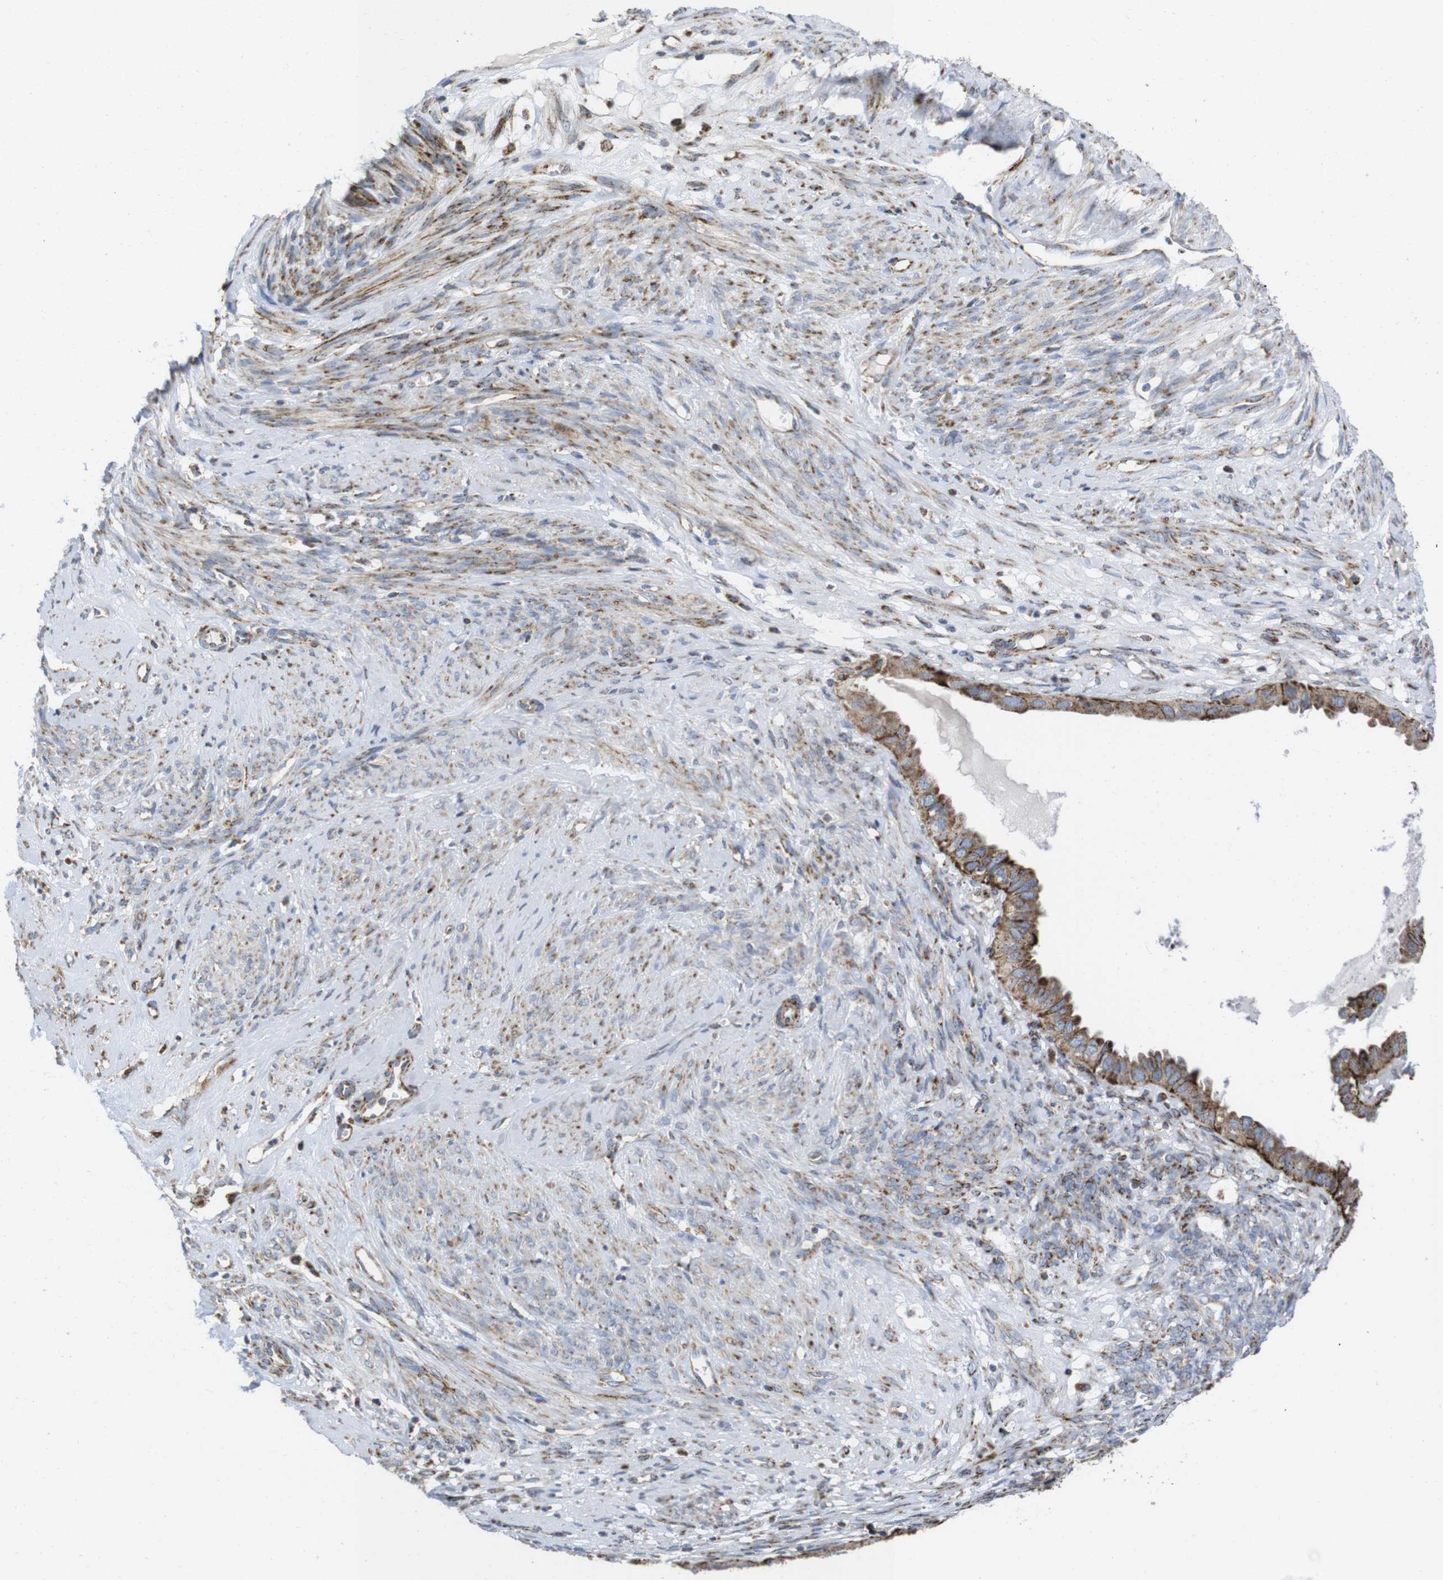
{"staining": {"intensity": "moderate", "quantity": ">75%", "location": "cytoplasmic/membranous"}, "tissue": "cervical cancer", "cell_type": "Tumor cells", "image_type": "cancer", "snomed": [{"axis": "morphology", "description": "Normal tissue, NOS"}, {"axis": "morphology", "description": "Adenocarcinoma, NOS"}, {"axis": "topography", "description": "Cervix"}, {"axis": "topography", "description": "Endometrium"}], "caption": "Cervical adenocarcinoma stained with immunohistochemistry exhibits moderate cytoplasmic/membranous staining in about >75% of tumor cells.", "gene": "TMEM192", "patient": {"sex": "female", "age": 86}}